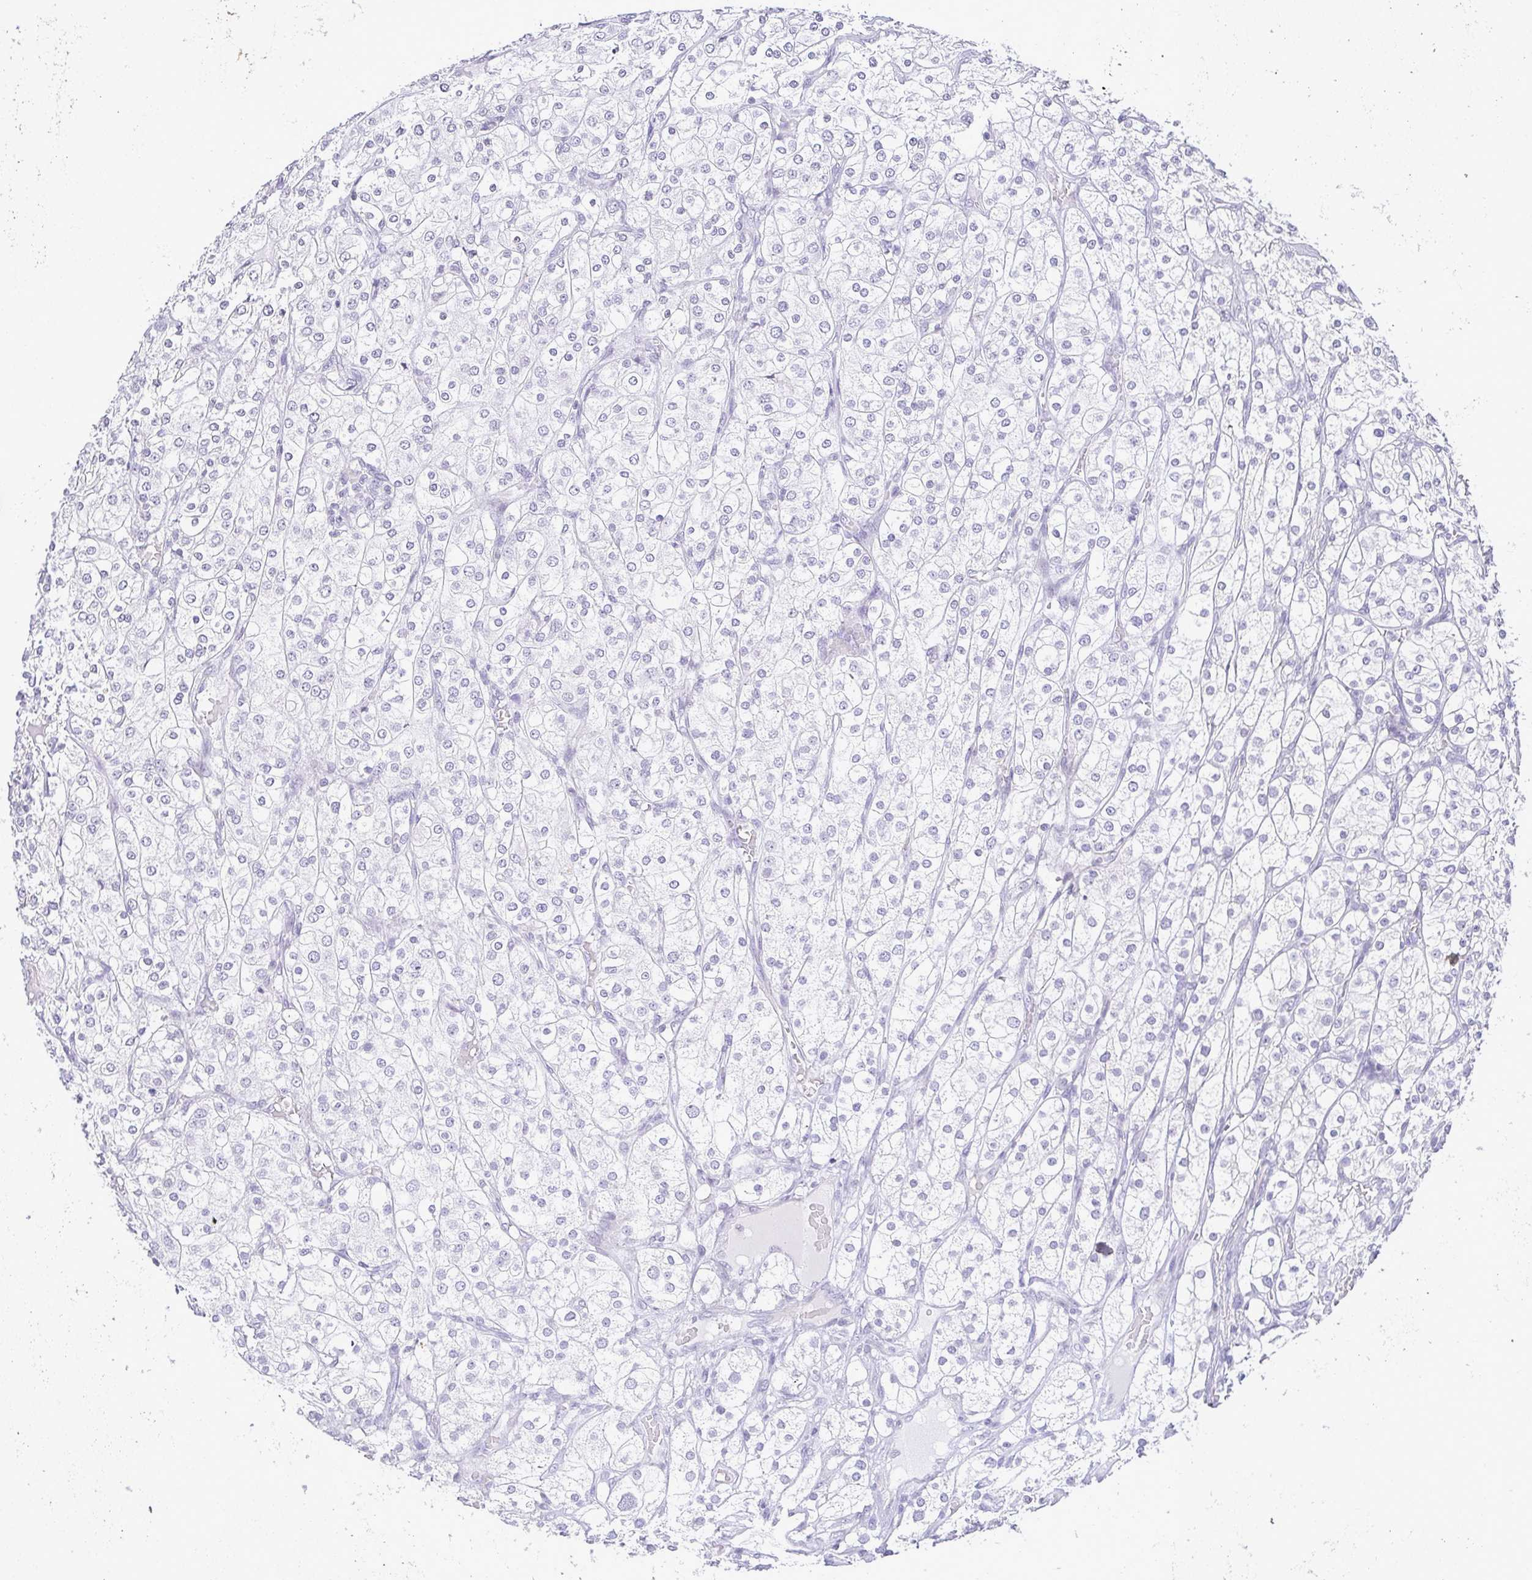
{"staining": {"intensity": "negative", "quantity": "none", "location": "none"}, "tissue": "renal cancer", "cell_type": "Tumor cells", "image_type": "cancer", "snomed": [{"axis": "morphology", "description": "Adenocarcinoma, NOS"}, {"axis": "topography", "description": "Kidney"}], "caption": "This is an IHC micrograph of human adenocarcinoma (renal). There is no staining in tumor cells.", "gene": "CACNA1S", "patient": {"sex": "male", "age": 80}}